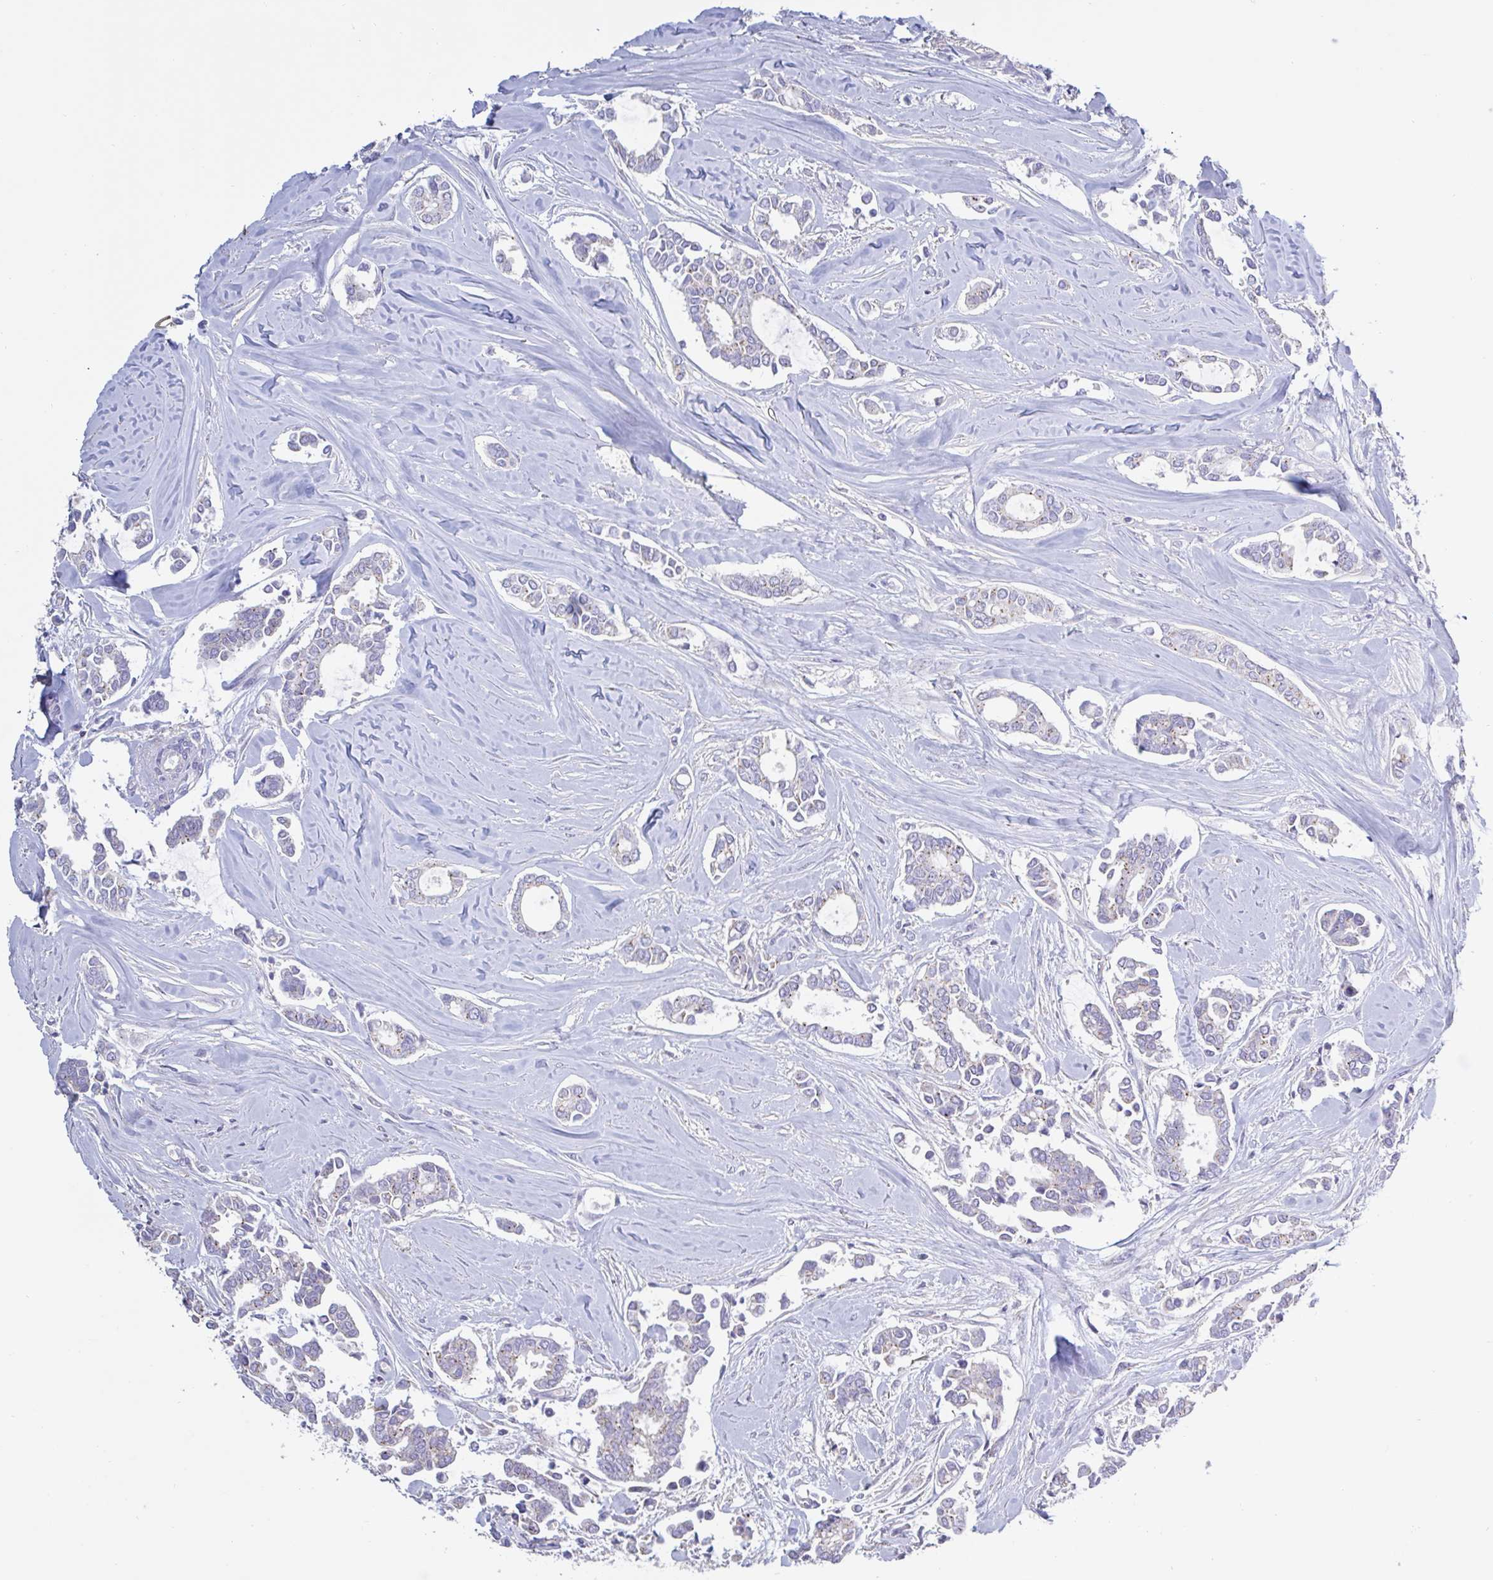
{"staining": {"intensity": "negative", "quantity": "none", "location": "none"}, "tissue": "breast cancer", "cell_type": "Tumor cells", "image_type": "cancer", "snomed": [{"axis": "morphology", "description": "Duct carcinoma"}, {"axis": "topography", "description": "Breast"}], "caption": "This histopathology image is of breast invasive ductal carcinoma stained with IHC to label a protein in brown with the nuclei are counter-stained blue. There is no staining in tumor cells.", "gene": "CHMP5", "patient": {"sex": "female", "age": 84}}